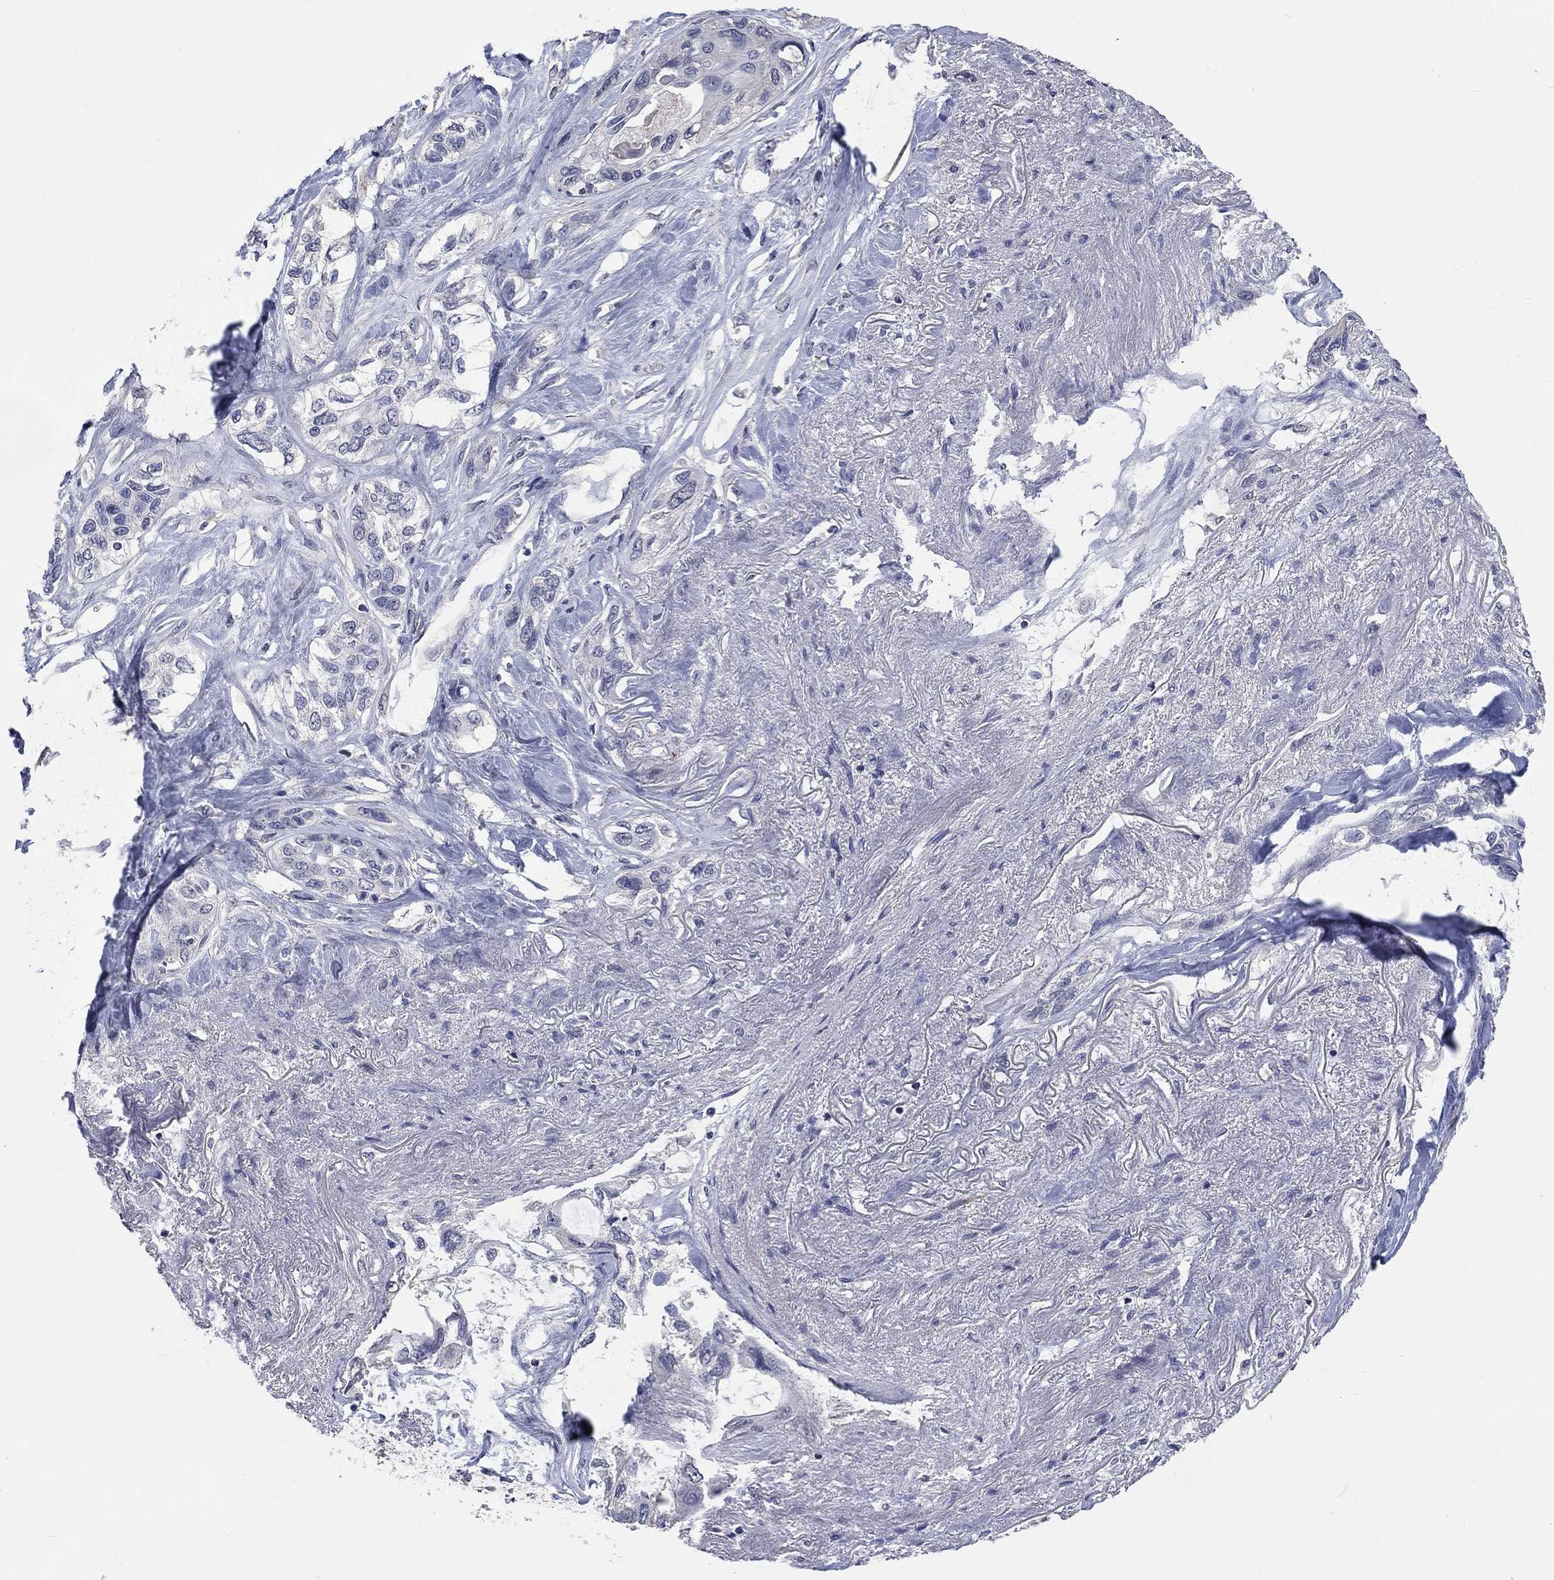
{"staining": {"intensity": "negative", "quantity": "none", "location": "none"}, "tissue": "lung cancer", "cell_type": "Tumor cells", "image_type": "cancer", "snomed": [{"axis": "morphology", "description": "Squamous cell carcinoma, NOS"}, {"axis": "topography", "description": "Lung"}], "caption": "High magnification brightfield microscopy of squamous cell carcinoma (lung) stained with DAB (3,3'-diaminobenzidine) (brown) and counterstained with hematoxylin (blue): tumor cells show no significant staining.", "gene": "ZBTB18", "patient": {"sex": "female", "age": 70}}